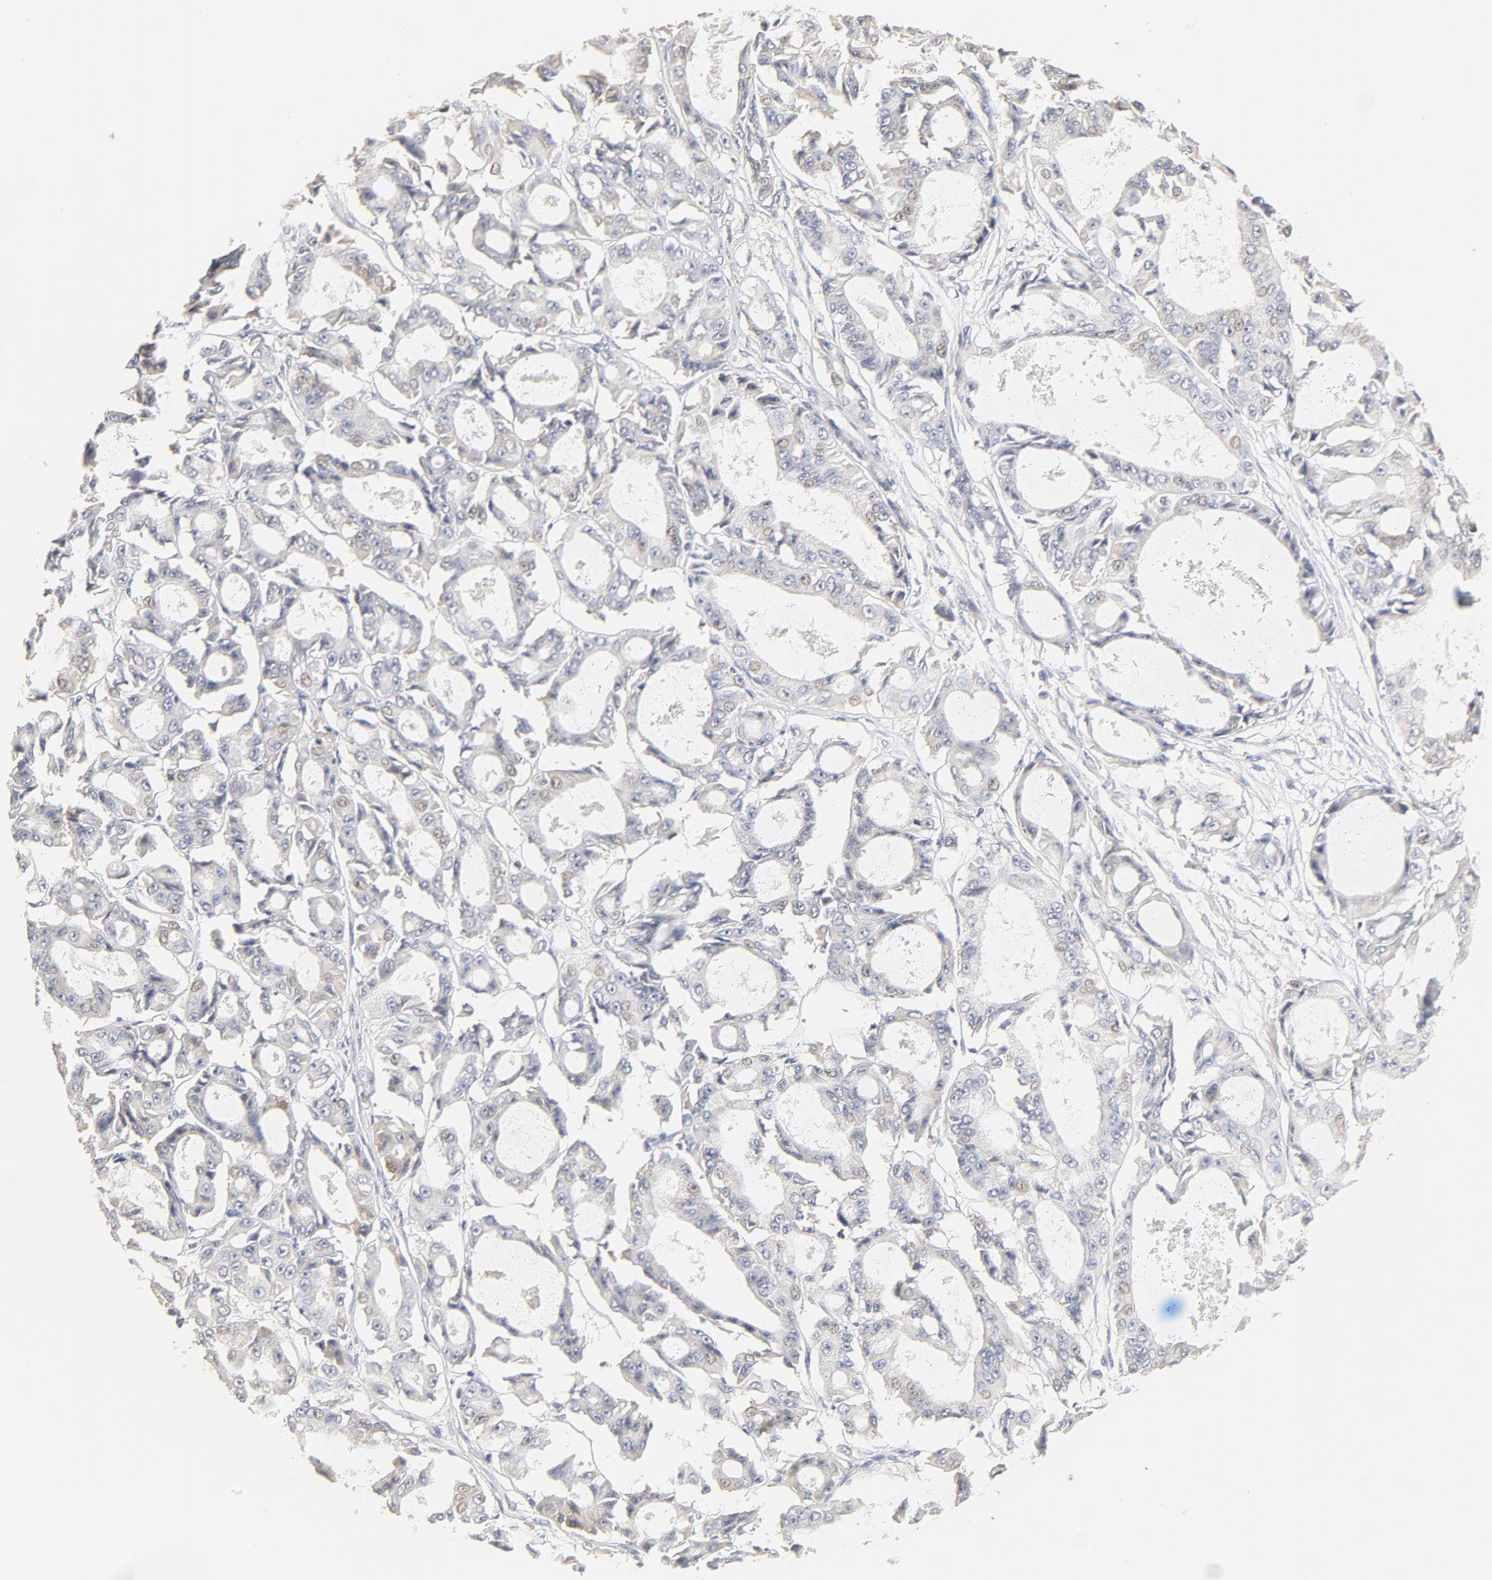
{"staining": {"intensity": "negative", "quantity": "none", "location": "none"}, "tissue": "ovarian cancer", "cell_type": "Tumor cells", "image_type": "cancer", "snomed": [{"axis": "morphology", "description": "Carcinoma, endometroid"}, {"axis": "topography", "description": "Ovary"}], "caption": "There is no significant expression in tumor cells of endometroid carcinoma (ovarian). Brightfield microscopy of IHC stained with DAB (3,3'-diaminobenzidine) (brown) and hematoxylin (blue), captured at high magnification.", "gene": "FCGBP", "patient": {"sex": "female", "age": 61}}